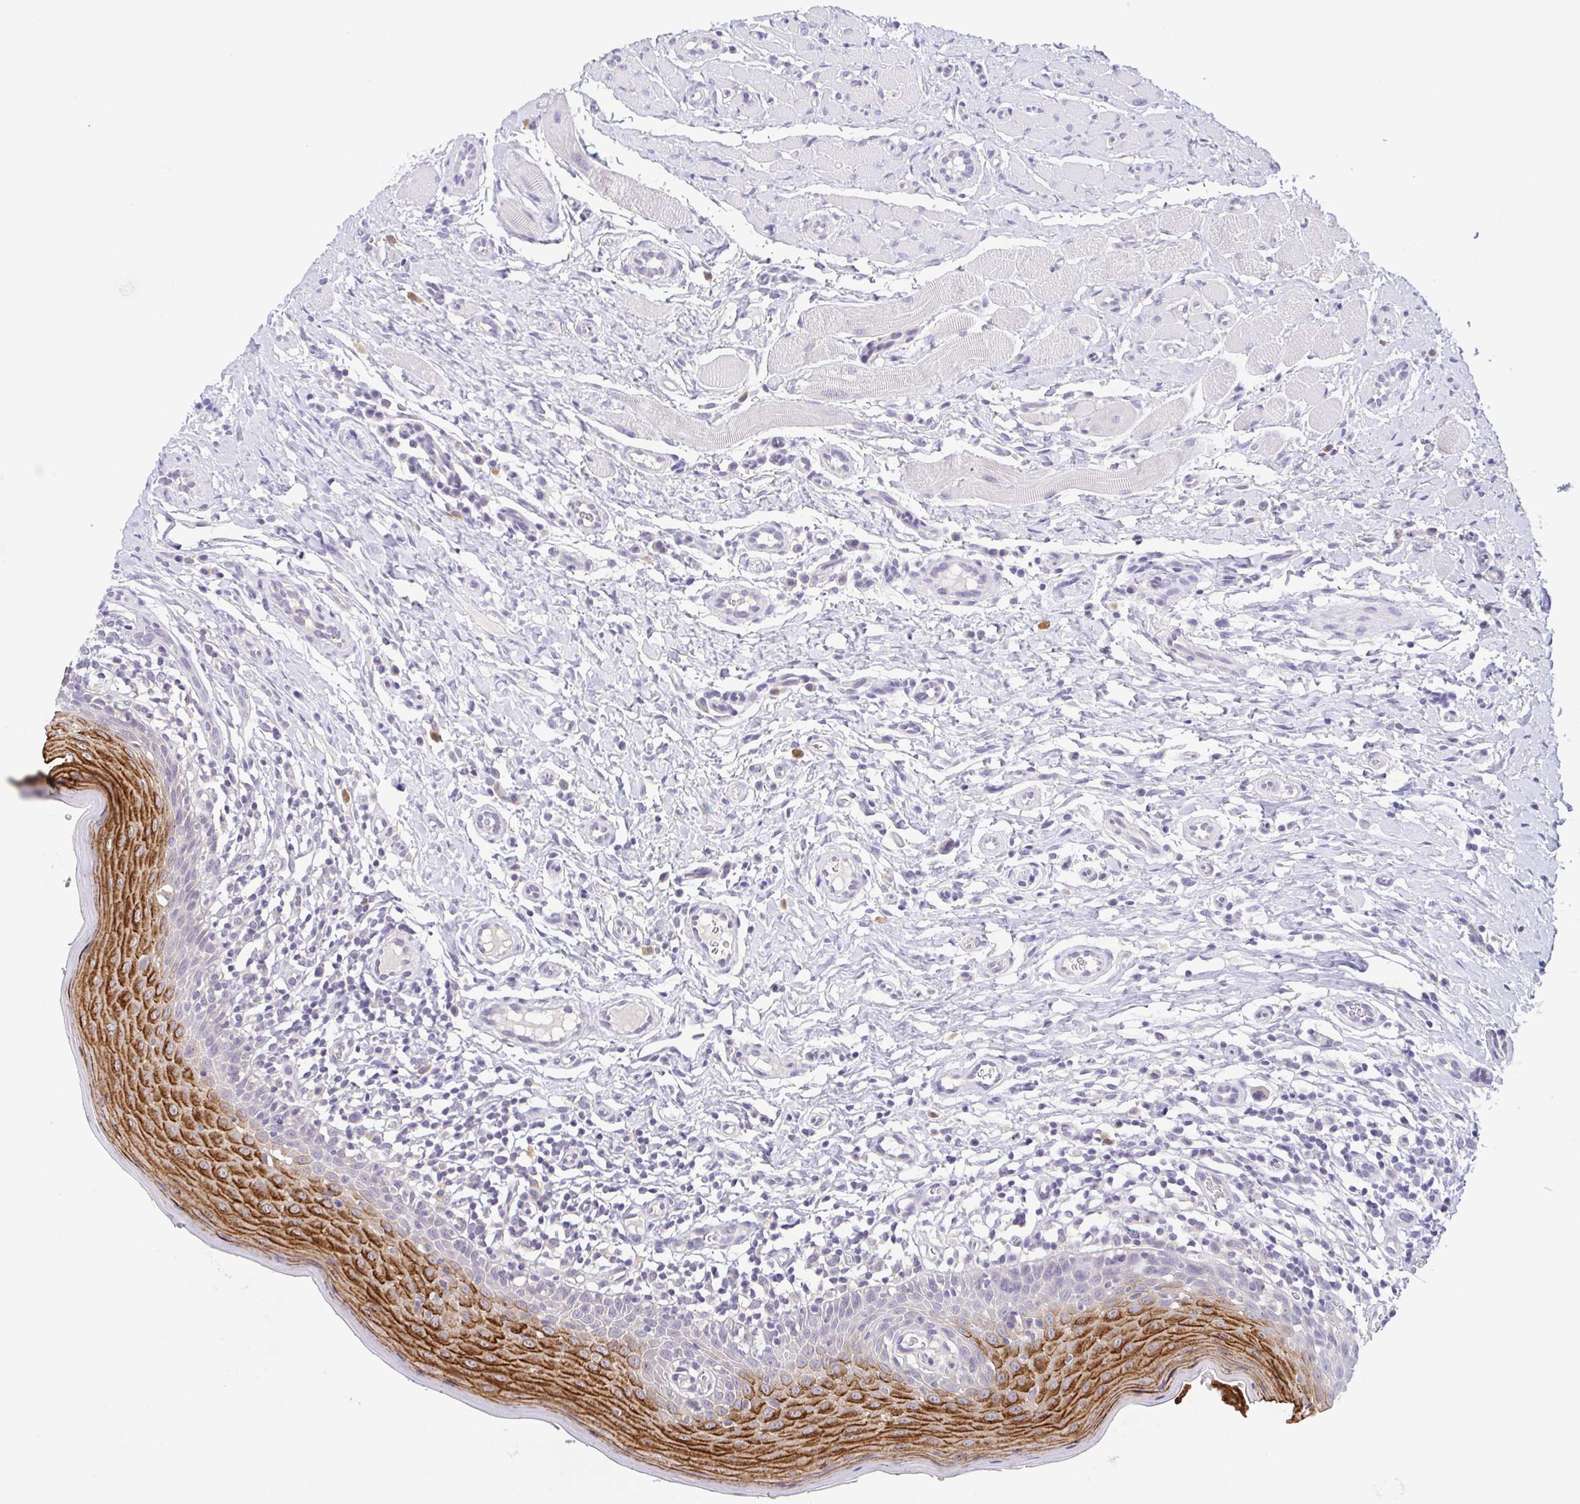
{"staining": {"intensity": "strong", "quantity": "25%-75%", "location": "cytoplasmic/membranous"}, "tissue": "oral mucosa", "cell_type": "Squamous epithelial cells", "image_type": "normal", "snomed": [{"axis": "morphology", "description": "Normal tissue, NOS"}, {"axis": "topography", "description": "Oral tissue"}, {"axis": "topography", "description": "Tounge, NOS"}], "caption": "Strong cytoplasmic/membranous protein staining is identified in approximately 25%-75% of squamous epithelial cells in oral mucosa.", "gene": "KRTDAP", "patient": {"sex": "female", "age": 58}}